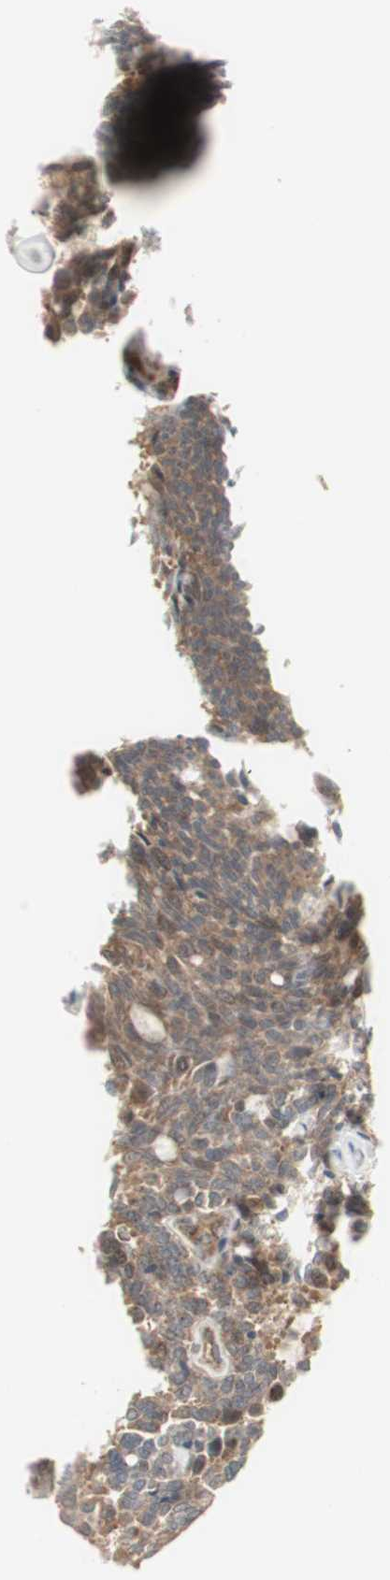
{"staining": {"intensity": "moderate", "quantity": ">75%", "location": "cytoplasmic/membranous,nuclear"}, "tissue": "carcinoid", "cell_type": "Tumor cells", "image_type": "cancer", "snomed": [{"axis": "morphology", "description": "Carcinoid, malignant, NOS"}, {"axis": "topography", "description": "Pancreas"}], "caption": "Immunohistochemistry (DAB) staining of human carcinoid shows moderate cytoplasmic/membranous and nuclear protein staining in about >75% of tumor cells.", "gene": "PFDN1", "patient": {"sex": "female", "age": 54}}